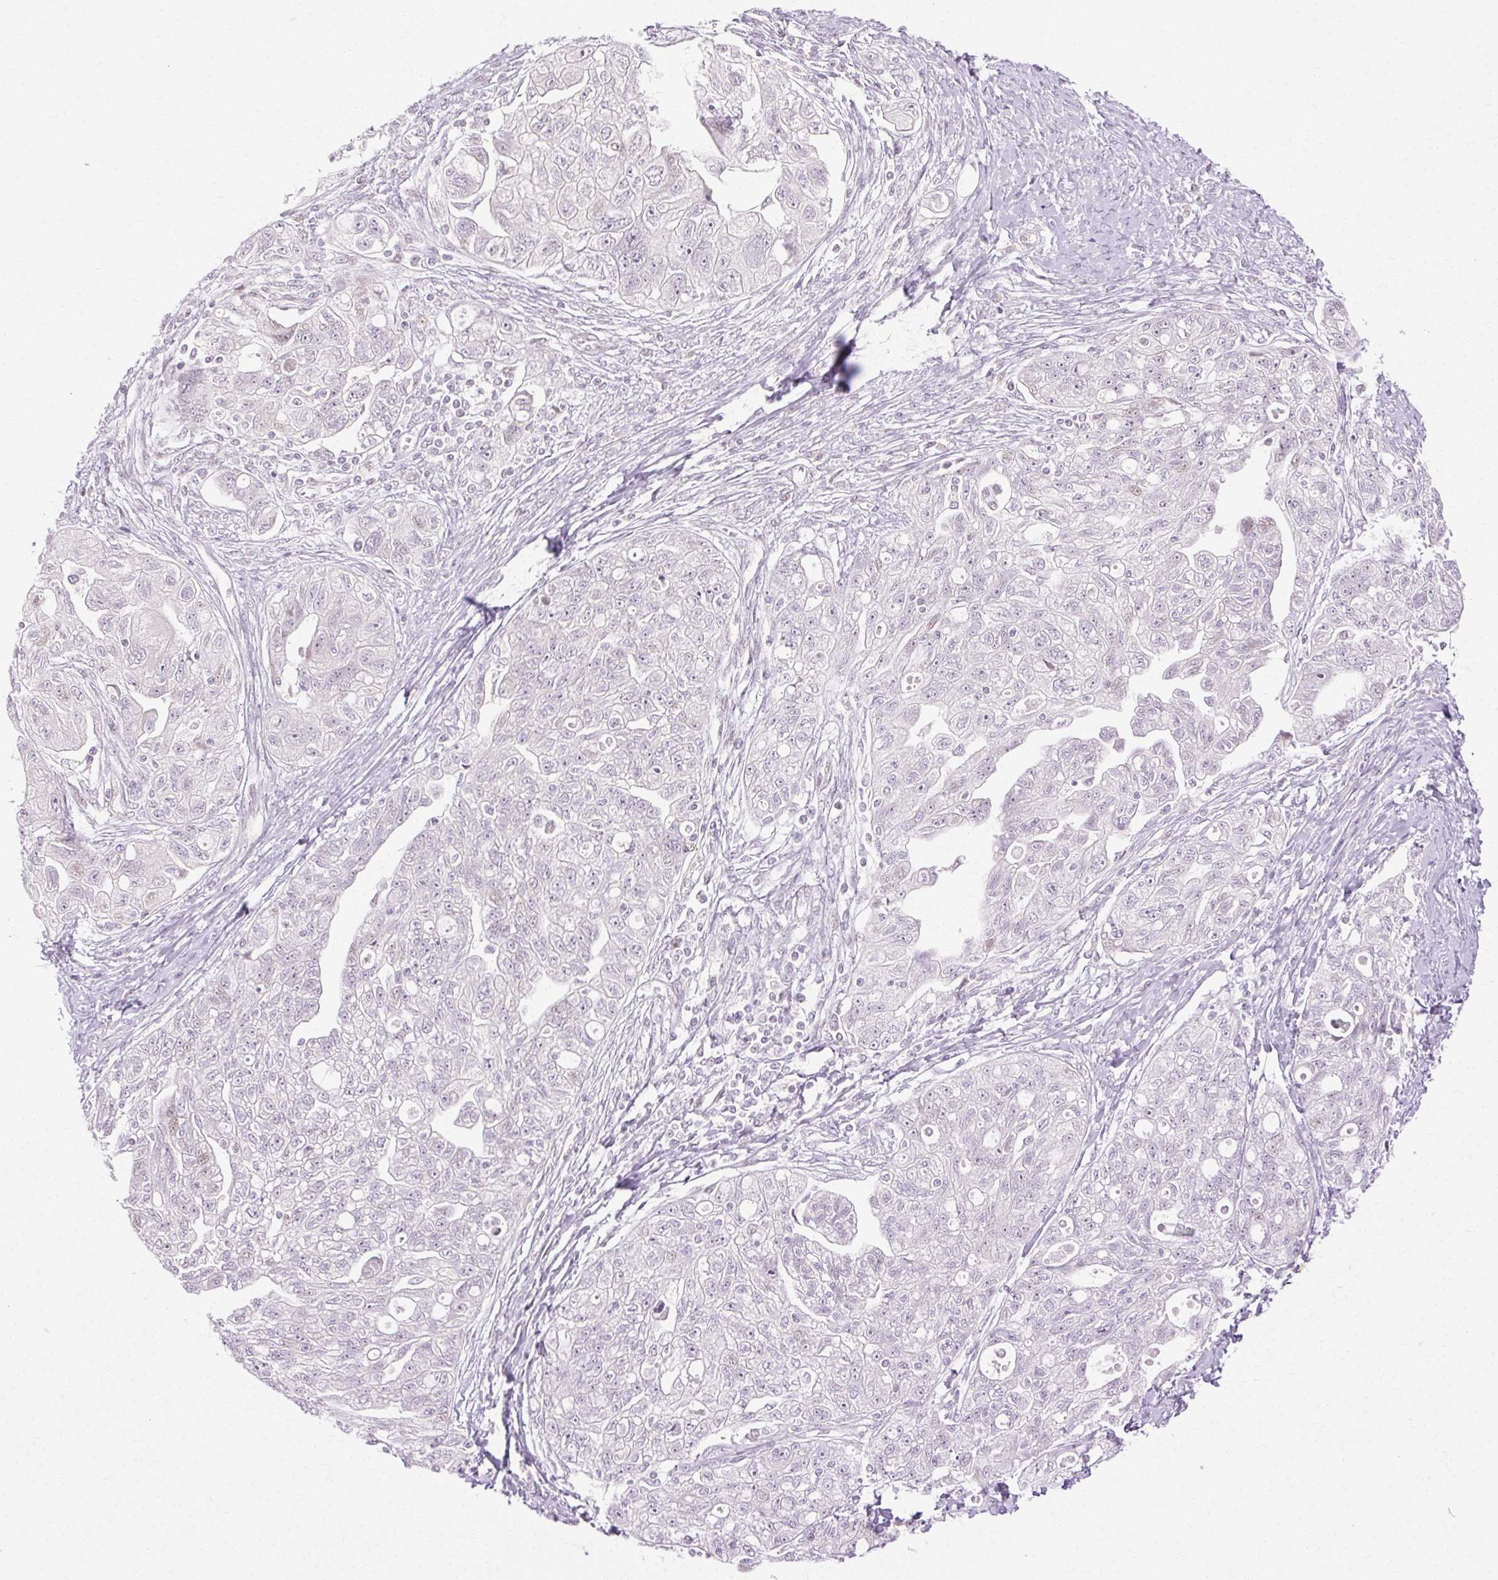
{"staining": {"intensity": "negative", "quantity": "none", "location": "none"}, "tissue": "ovarian cancer", "cell_type": "Tumor cells", "image_type": "cancer", "snomed": [{"axis": "morphology", "description": "Carcinoma, NOS"}, {"axis": "morphology", "description": "Cystadenocarcinoma, serous, NOS"}, {"axis": "topography", "description": "Ovary"}], "caption": "Protein analysis of ovarian cancer (serous cystadenocarcinoma) shows no significant positivity in tumor cells.", "gene": "C3orf49", "patient": {"sex": "female", "age": 69}}